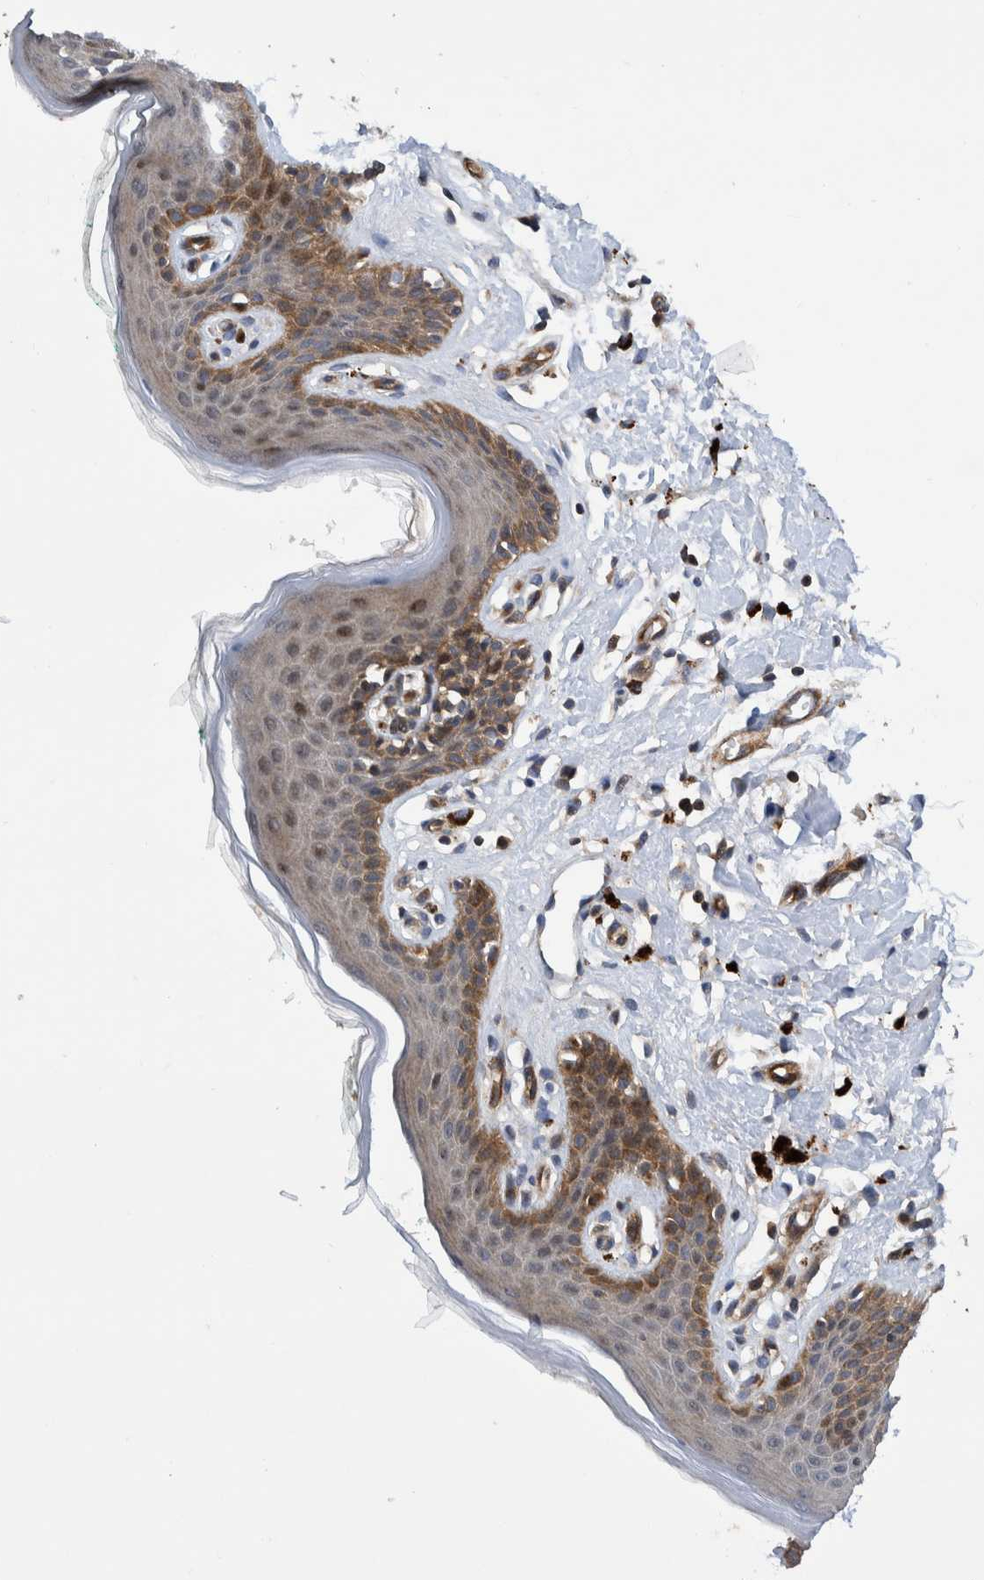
{"staining": {"intensity": "strong", "quantity": "25%-75%", "location": "cytoplasmic/membranous,nuclear"}, "tissue": "skin", "cell_type": "Epidermal cells", "image_type": "normal", "snomed": [{"axis": "morphology", "description": "Normal tissue, NOS"}, {"axis": "topography", "description": "Vulva"}], "caption": "Immunohistochemistry staining of normal skin, which displays high levels of strong cytoplasmic/membranous,nuclear expression in about 25%-75% of epidermal cells indicating strong cytoplasmic/membranous,nuclear protein staining. The staining was performed using DAB (3,3'-diaminobenzidine) (brown) for protein detection and nuclei were counterstained in hematoxylin (blue).", "gene": "GRPEL2", "patient": {"sex": "female", "age": 66}}